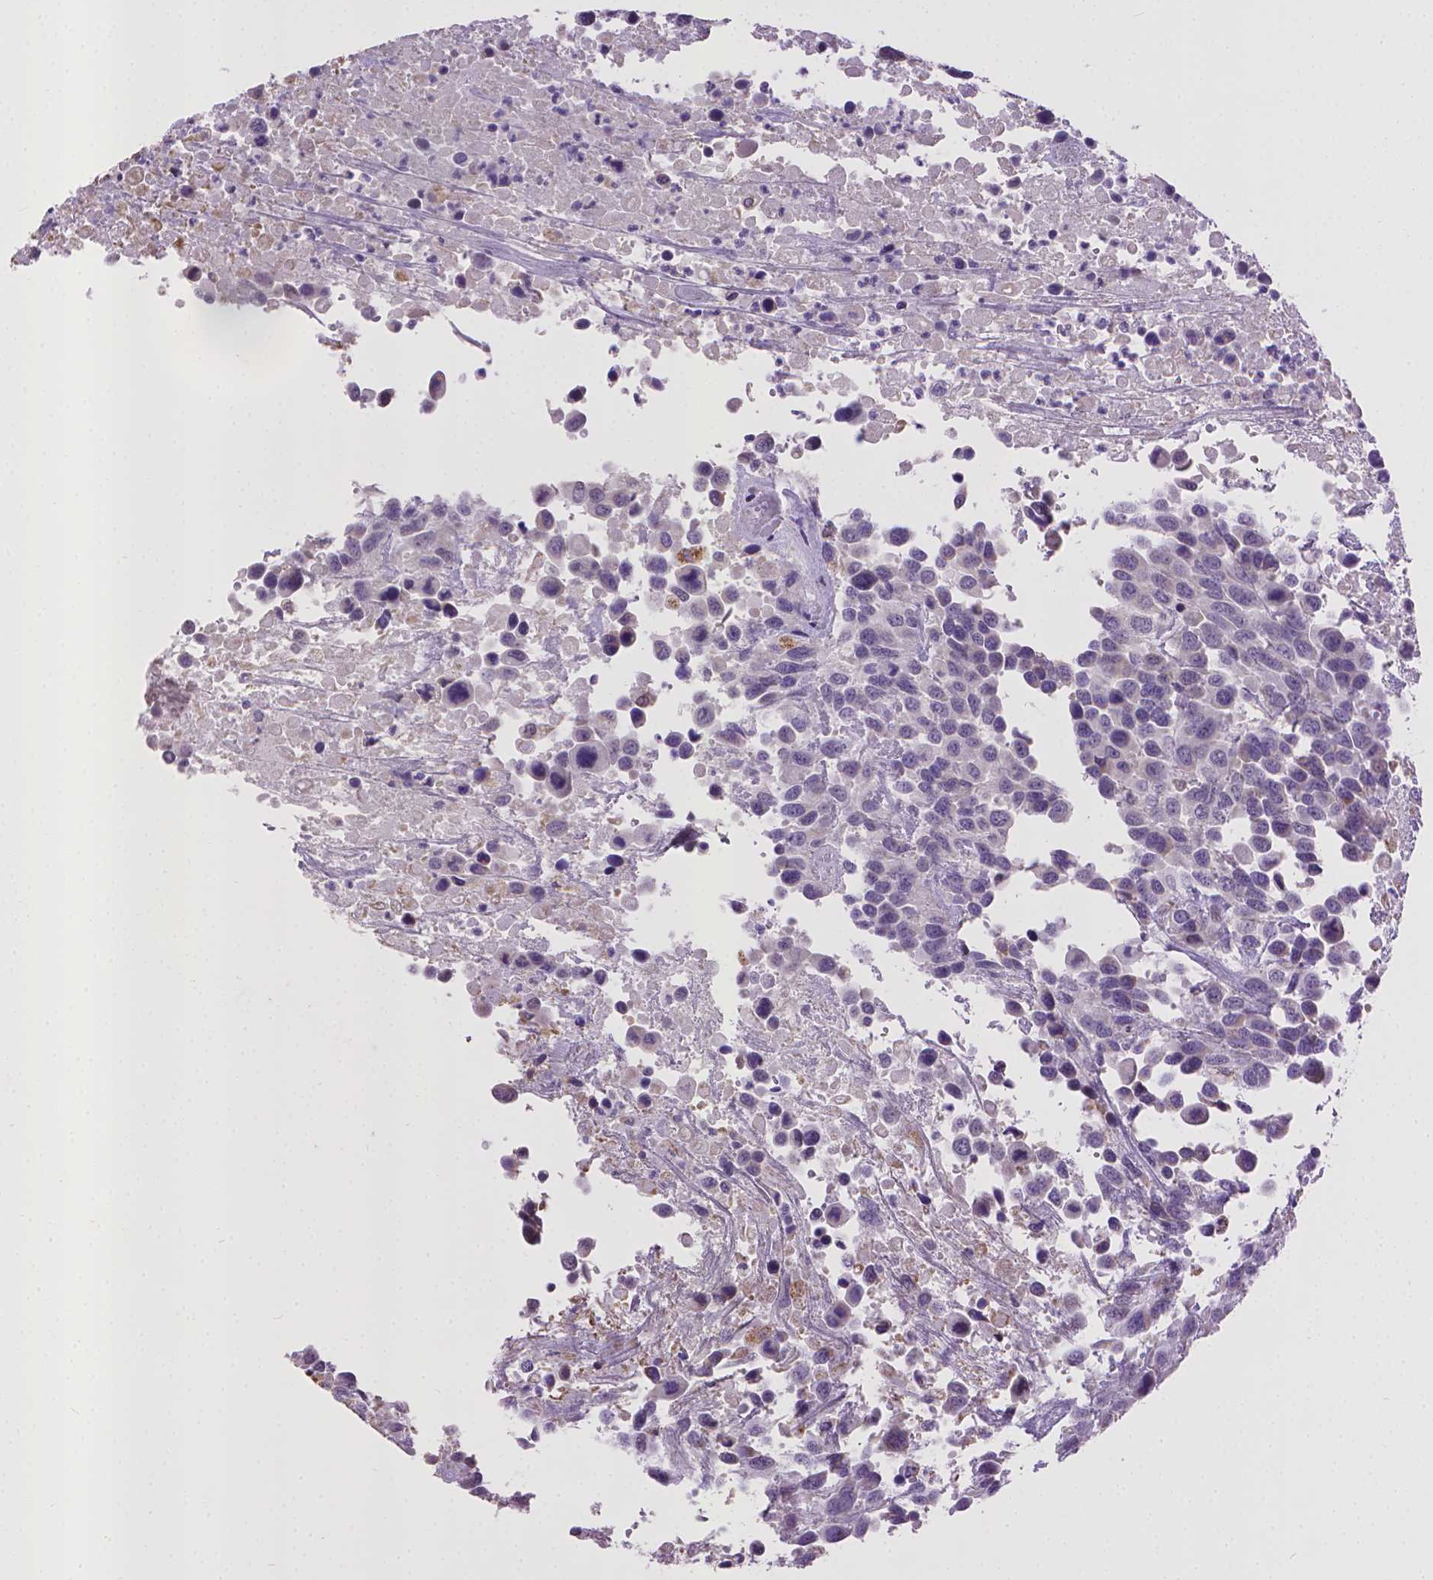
{"staining": {"intensity": "negative", "quantity": "none", "location": "none"}, "tissue": "urothelial cancer", "cell_type": "Tumor cells", "image_type": "cancer", "snomed": [{"axis": "morphology", "description": "Urothelial carcinoma, High grade"}, {"axis": "topography", "description": "Urinary bladder"}], "caption": "Tumor cells show no significant protein expression in urothelial cancer.", "gene": "KMO", "patient": {"sex": "female", "age": 70}}